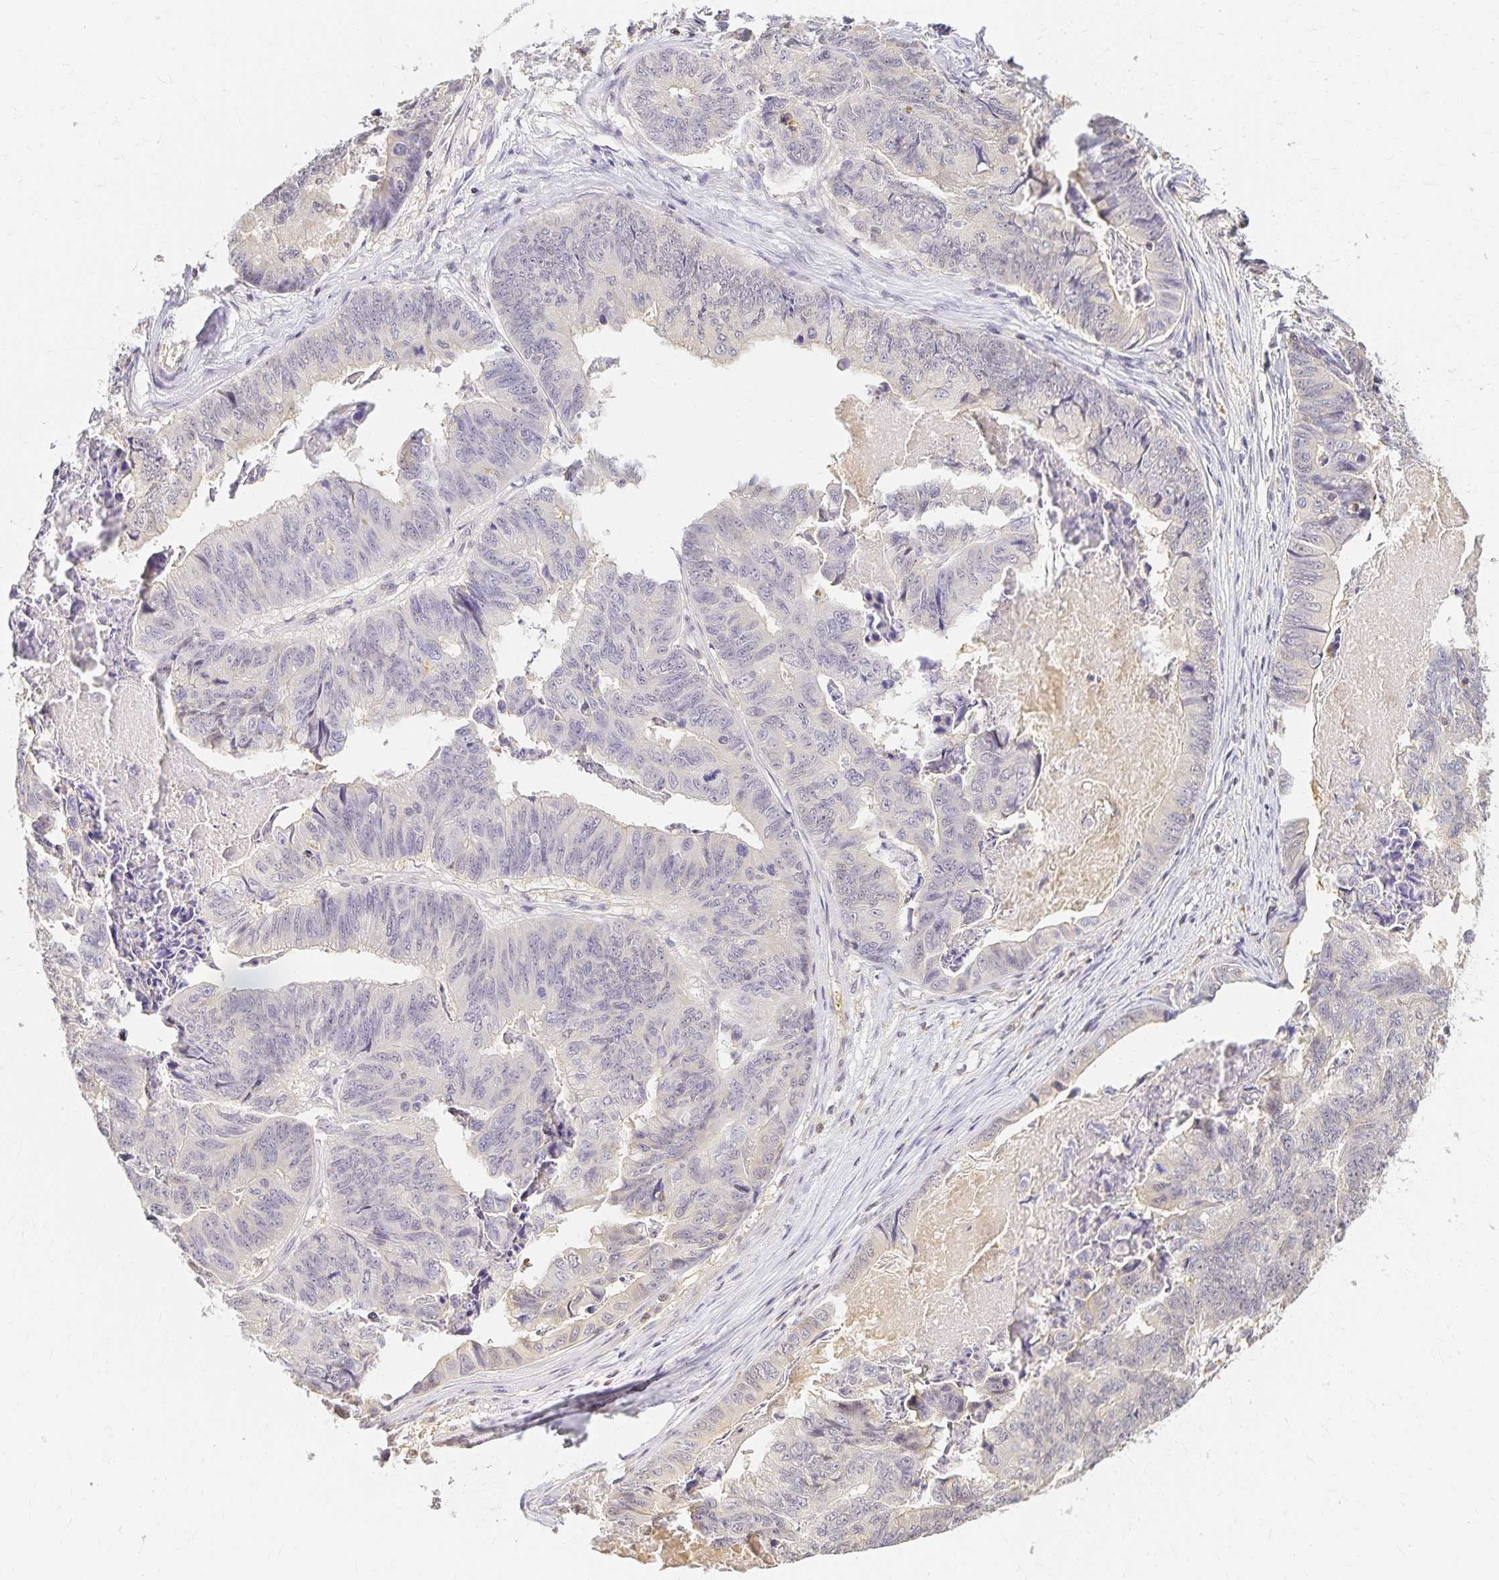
{"staining": {"intensity": "negative", "quantity": "none", "location": "none"}, "tissue": "stomach cancer", "cell_type": "Tumor cells", "image_type": "cancer", "snomed": [{"axis": "morphology", "description": "Adenocarcinoma, NOS"}, {"axis": "topography", "description": "Stomach, lower"}], "caption": "Adenocarcinoma (stomach) stained for a protein using immunohistochemistry (IHC) demonstrates no expression tumor cells.", "gene": "AZGP1", "patient": {"sex": "male", "age": 77}}